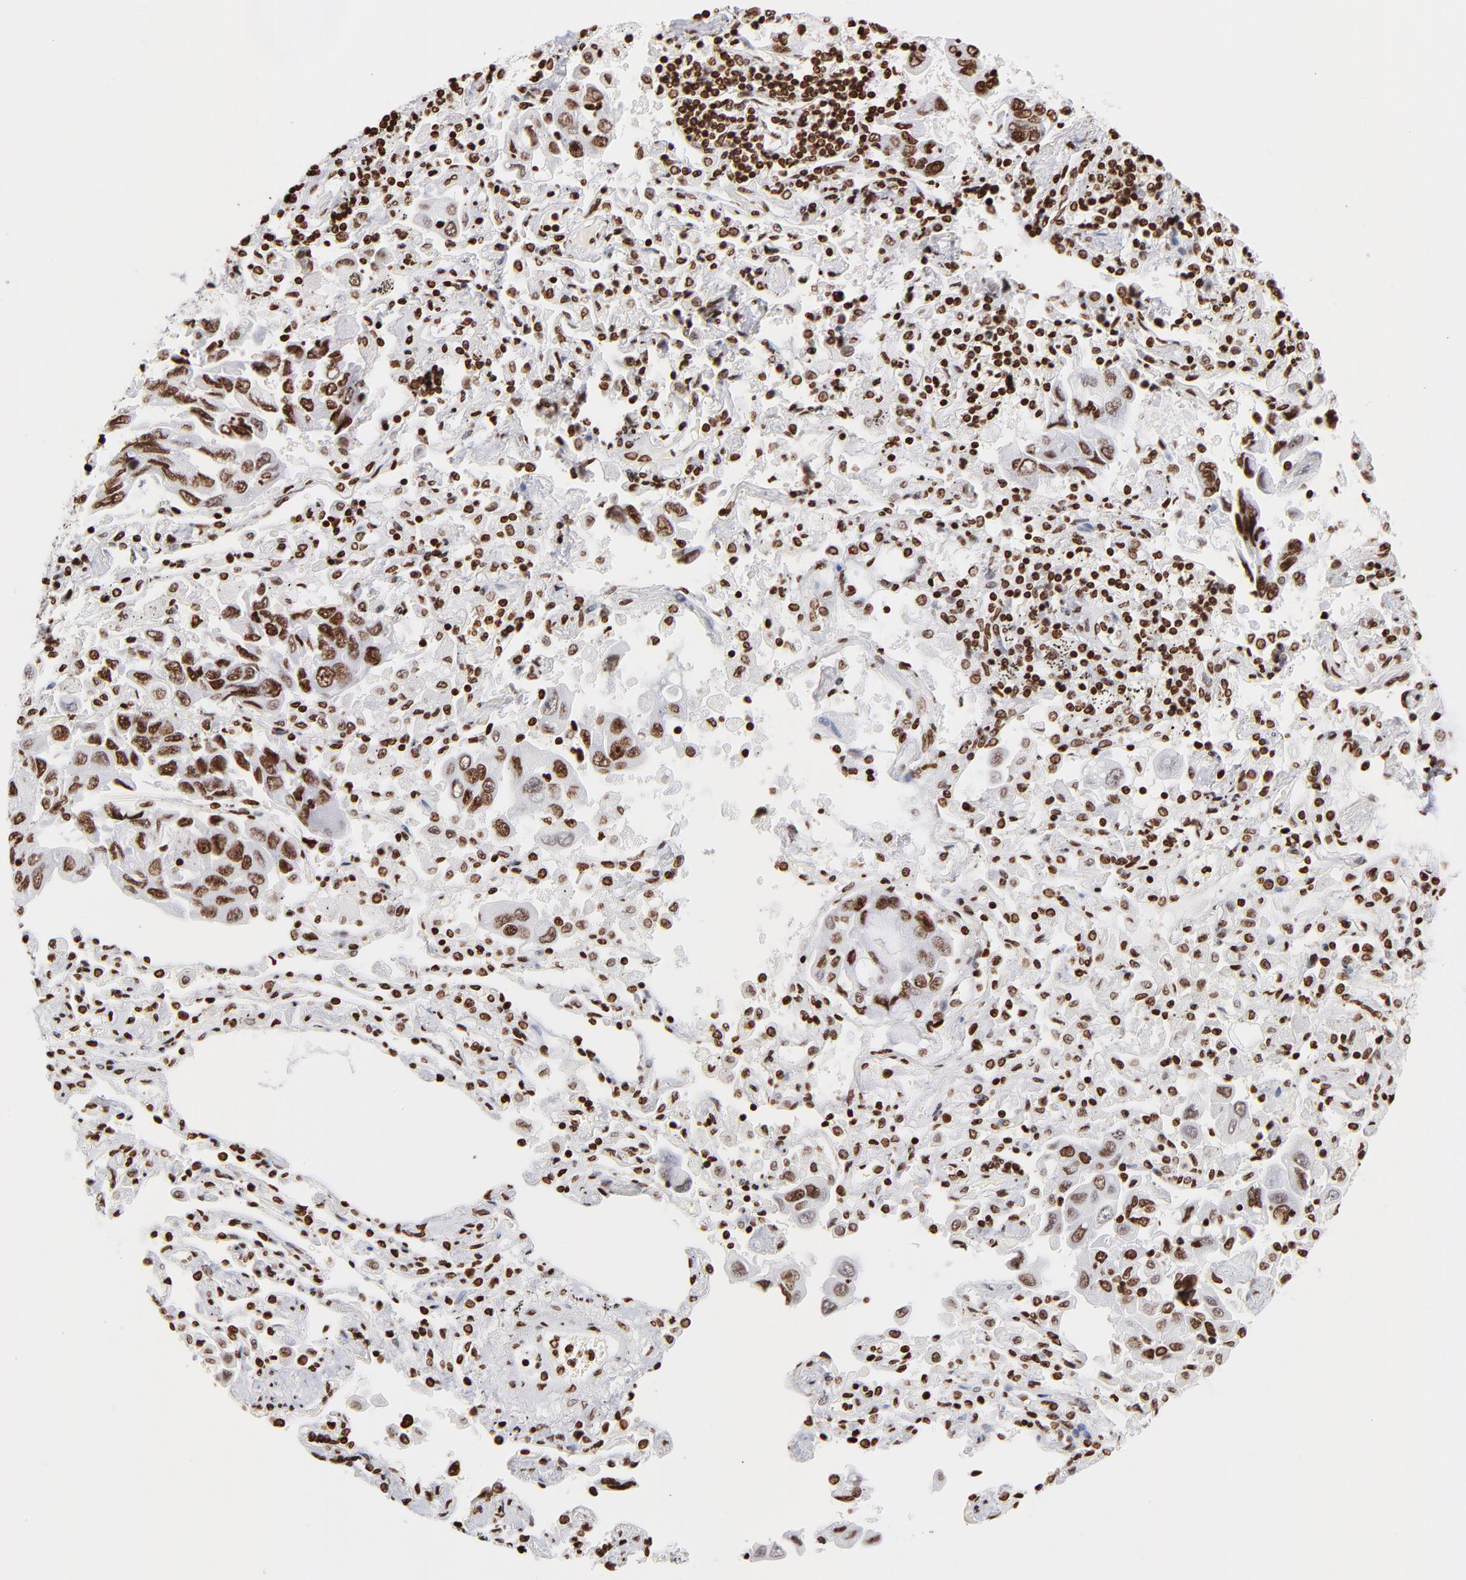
{"staining": {"intensity": "strong", "quantity": ">75%", "location": "nuclear"}, "tissue": "lung cancer", "cell_type": "Tumor cells", "image_type": "cancer", "snomed": [{"axis": "morphology", "description": "Adenocarcinoma, NOS"}, {"axis": "topography", "description": "Lung"}], "caption": "Protein staining by immunohistochemistry exhibits strong nuclear expression in approximately >75% of tumor cells in lung cancer (adenocarcinoma). Using DAB (brown) and hematoxylin (blue) stains, captured at high magnification using brightfield microscopy.", "gene": "RTL4", "patient": {"sex": "male", "age": 64}}